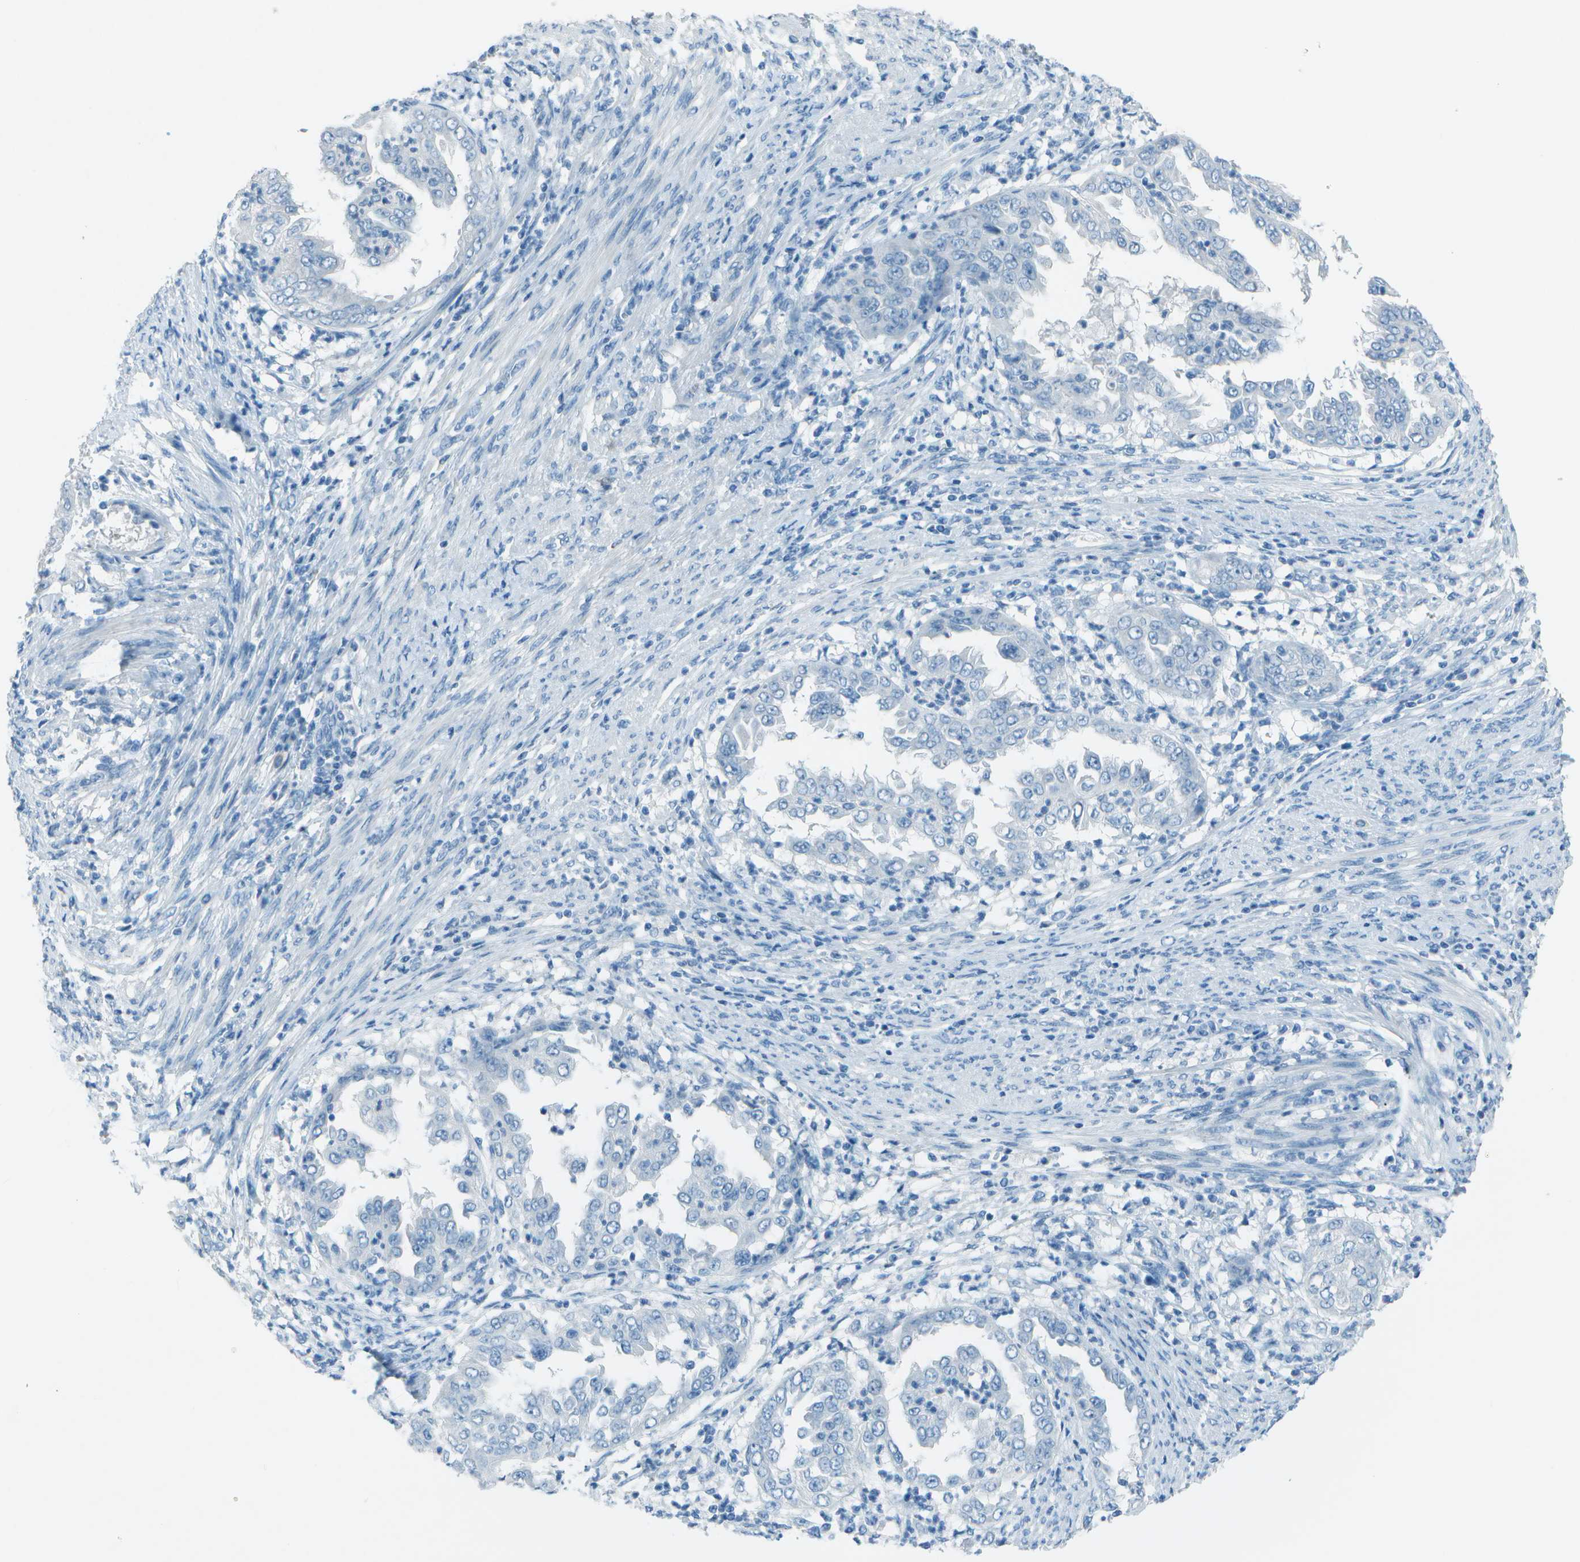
{"staining": {"intensity": "negative", "quantity": "none", "location": "none"}, "tissue": "endometrial cancer", "cell_type": "Tumor cells", "image_type": "cancer", "snomed": [{"axis": "morphology", "description": "Adenocarcinoma, NOS"}, {"axis": "topography", "description": "Endometrium"}], "caption": "DAB (3,3'-diaminobenzidine) immunohistochemical staining of human endometrial adenocarcinoma reveals no significant expression in tumor cells.", "gene": "FGF1", "patient": {"sex": "female", "age": 85}}